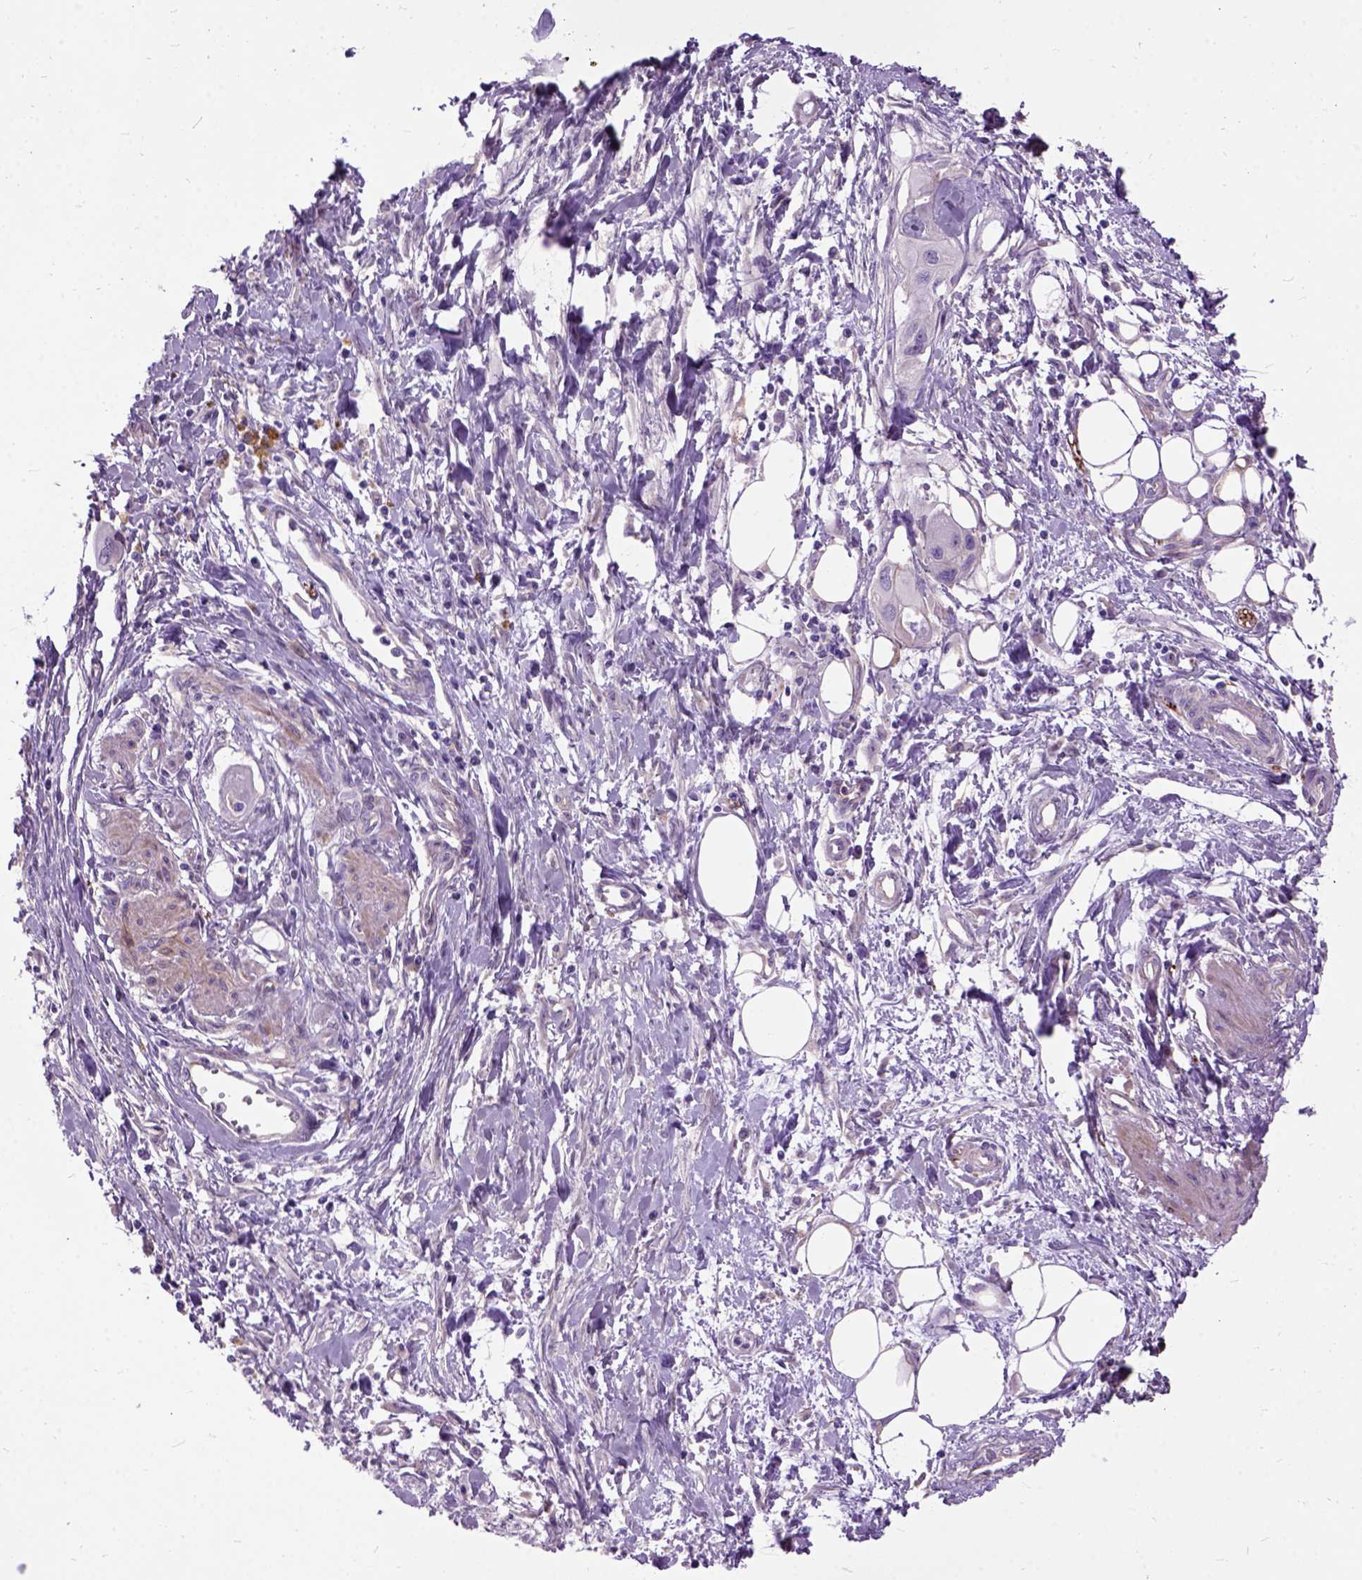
{"staining": {"intensity": "negative", "quantity": "none", "location": "none"}, "tissue": "pancreatic cancer", "cell_type": "Tumor cells", "image_type": "cancer", "snomed": [{"axis": "morphology", "description": "Adenocarcinoma, NOS"}, {"axis": "topography", "description": "Pancreas"}], "caption": "The histopathology image demonstrates no significant positivity in tumor cells of pancreatic cancer (adenocarcinoma). (DAB immunohistochemistry, high magnification).", "gene": "MAPT", "patient": {"sex": "male", "age": 60}}